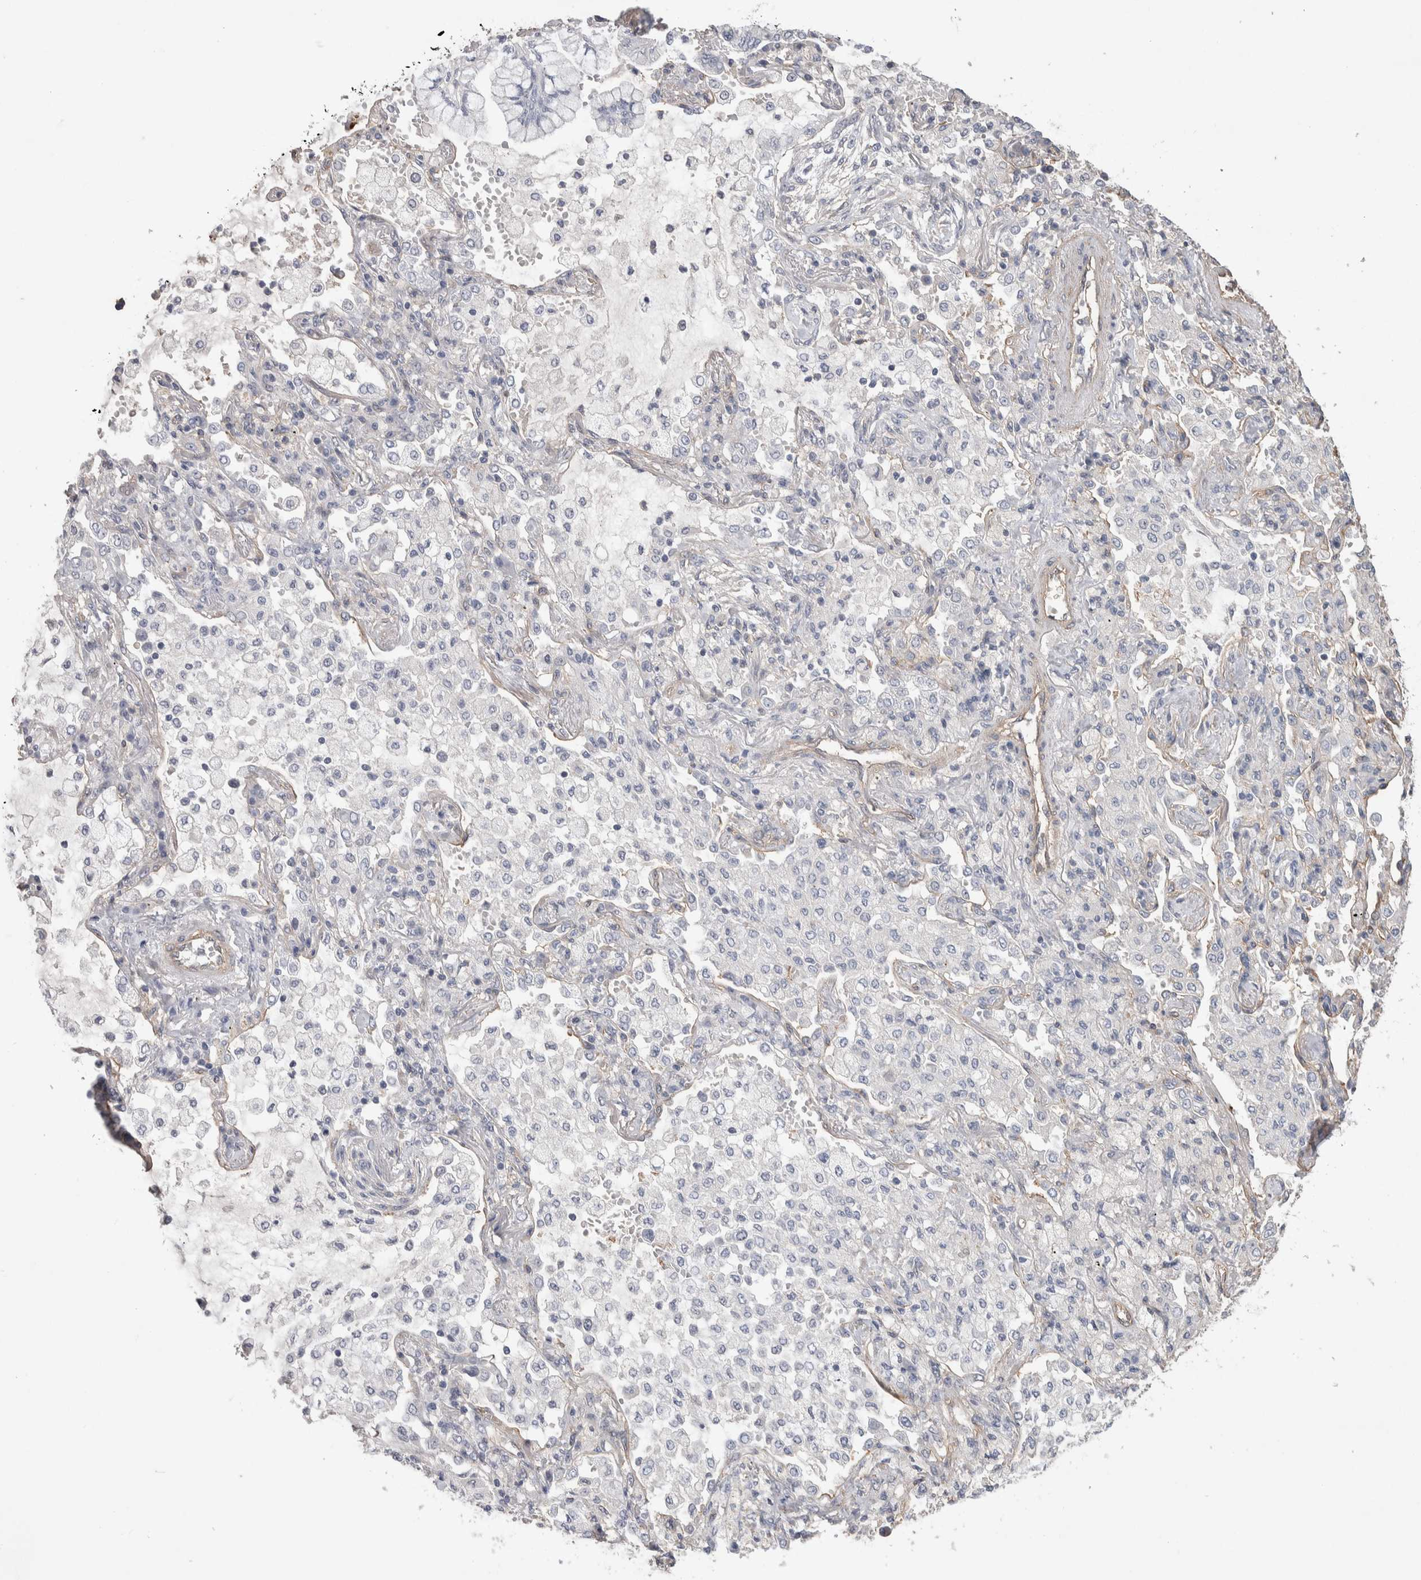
{"staining": {"intensity": "negative", "quantity": "none", "location": "none"}, "tissue": "lung cancer", "cell_type": "Tumor cells", "image_type": "cancer", "snomed": [{"axis": "morphology", "description": "Adenocarcinoma, NOS"}, {"axis": "topography", "description": "Lung"}], "caption": "This is an immunohistochemistry micrograph of human lung cancer. There is no positivity in tumor cells.", "gene": "GCNA", "patient": {"sex": "female", "age": 70}}